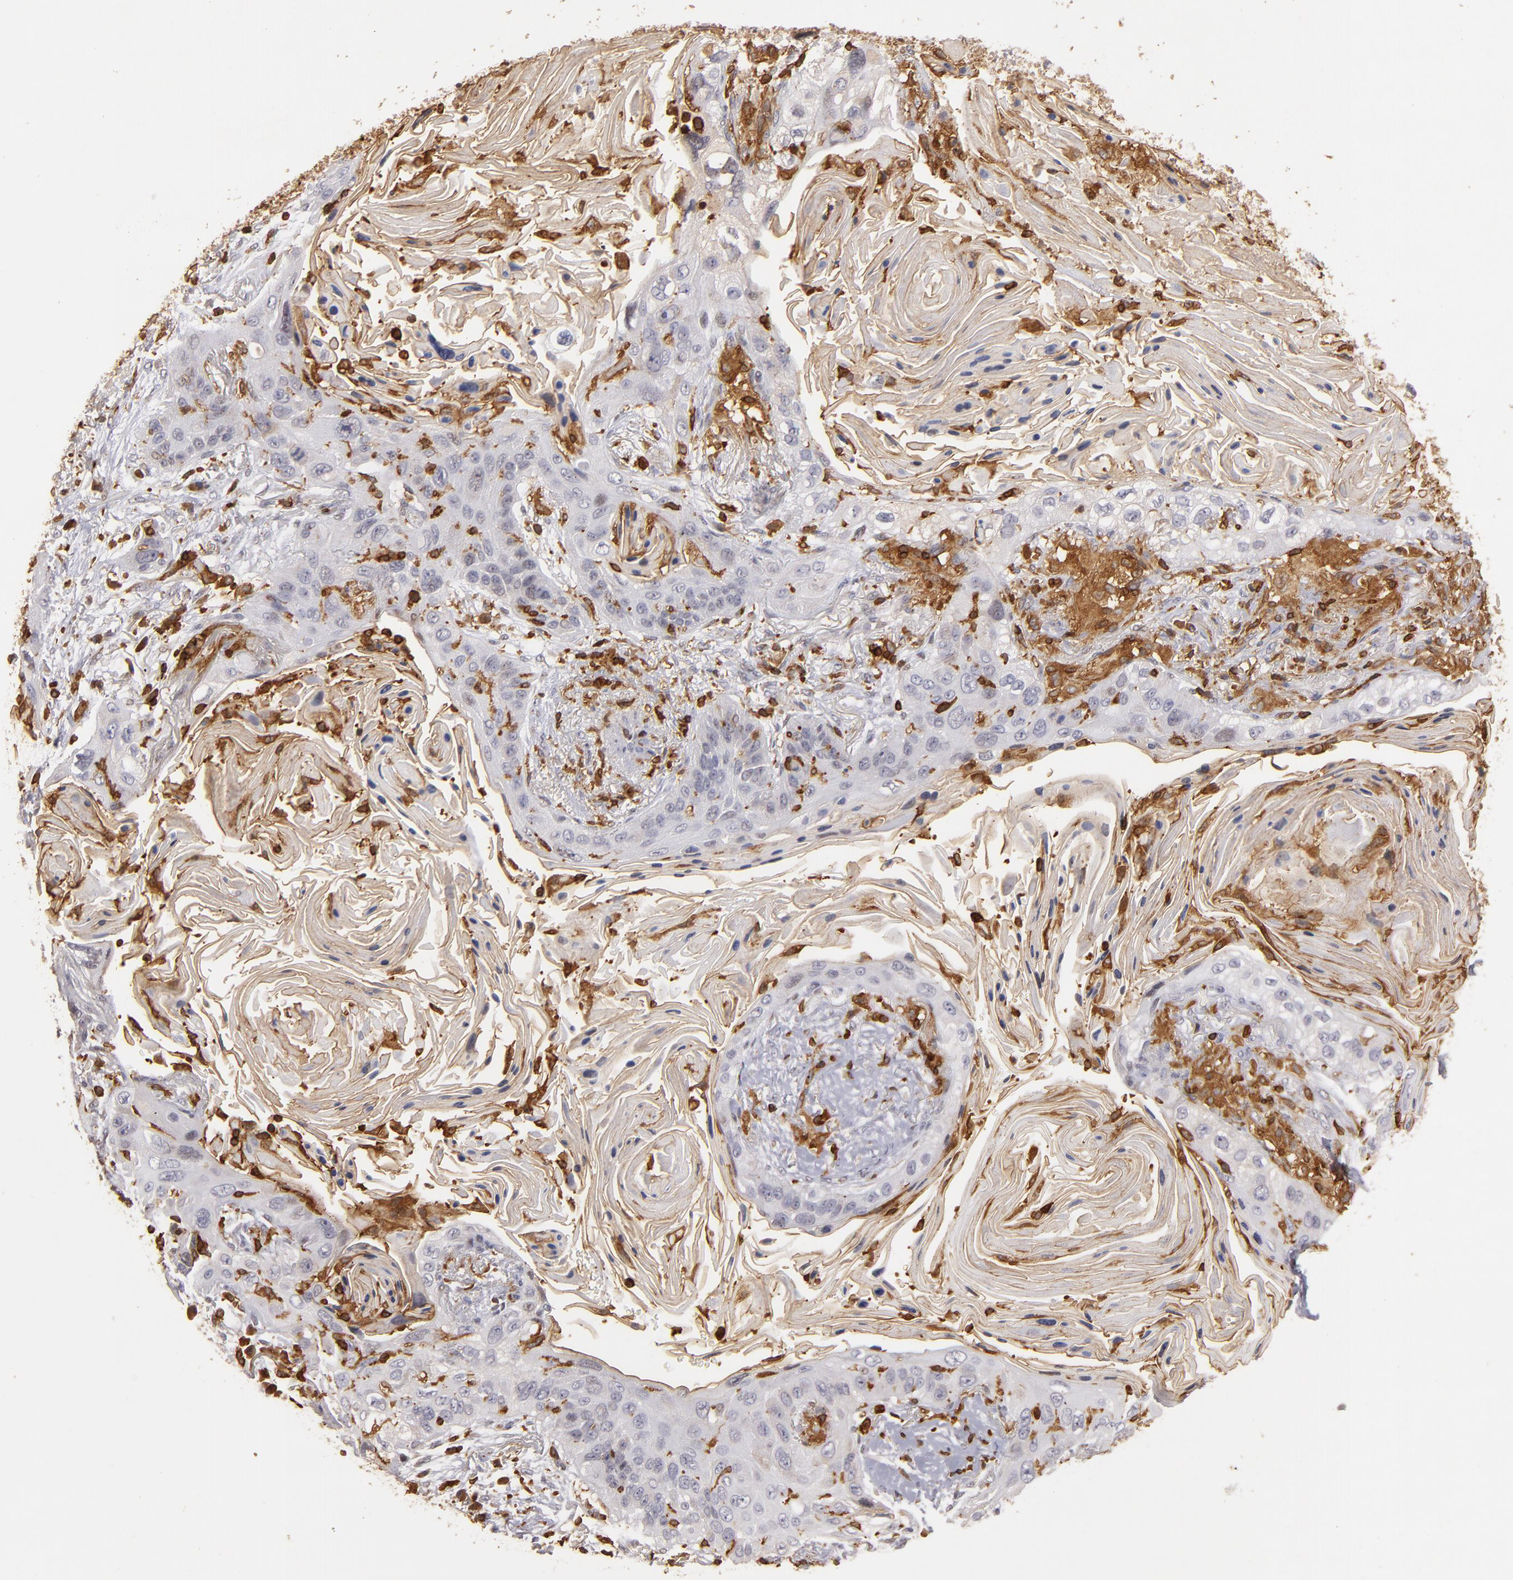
{"staining": {"intensity": "weak", "quantity": "<25%", "location": "nuclear"}, "tissue": "lung cancer", "cell_type": "Tumor cells", "image_type": "cancer", "snomed": [{"axis": "morphology", "description": "Squamous cell carcinoma, NOS"}, {"axis": "topography", "description": "Lung"}], "caption": "Immunohistochemical staining of lung cancer (squamous cell carcinoma) demonstrates no significant positivity in tumor cells.", "gene": "WAS", "patient": {"sex": "female", "age": 67}}